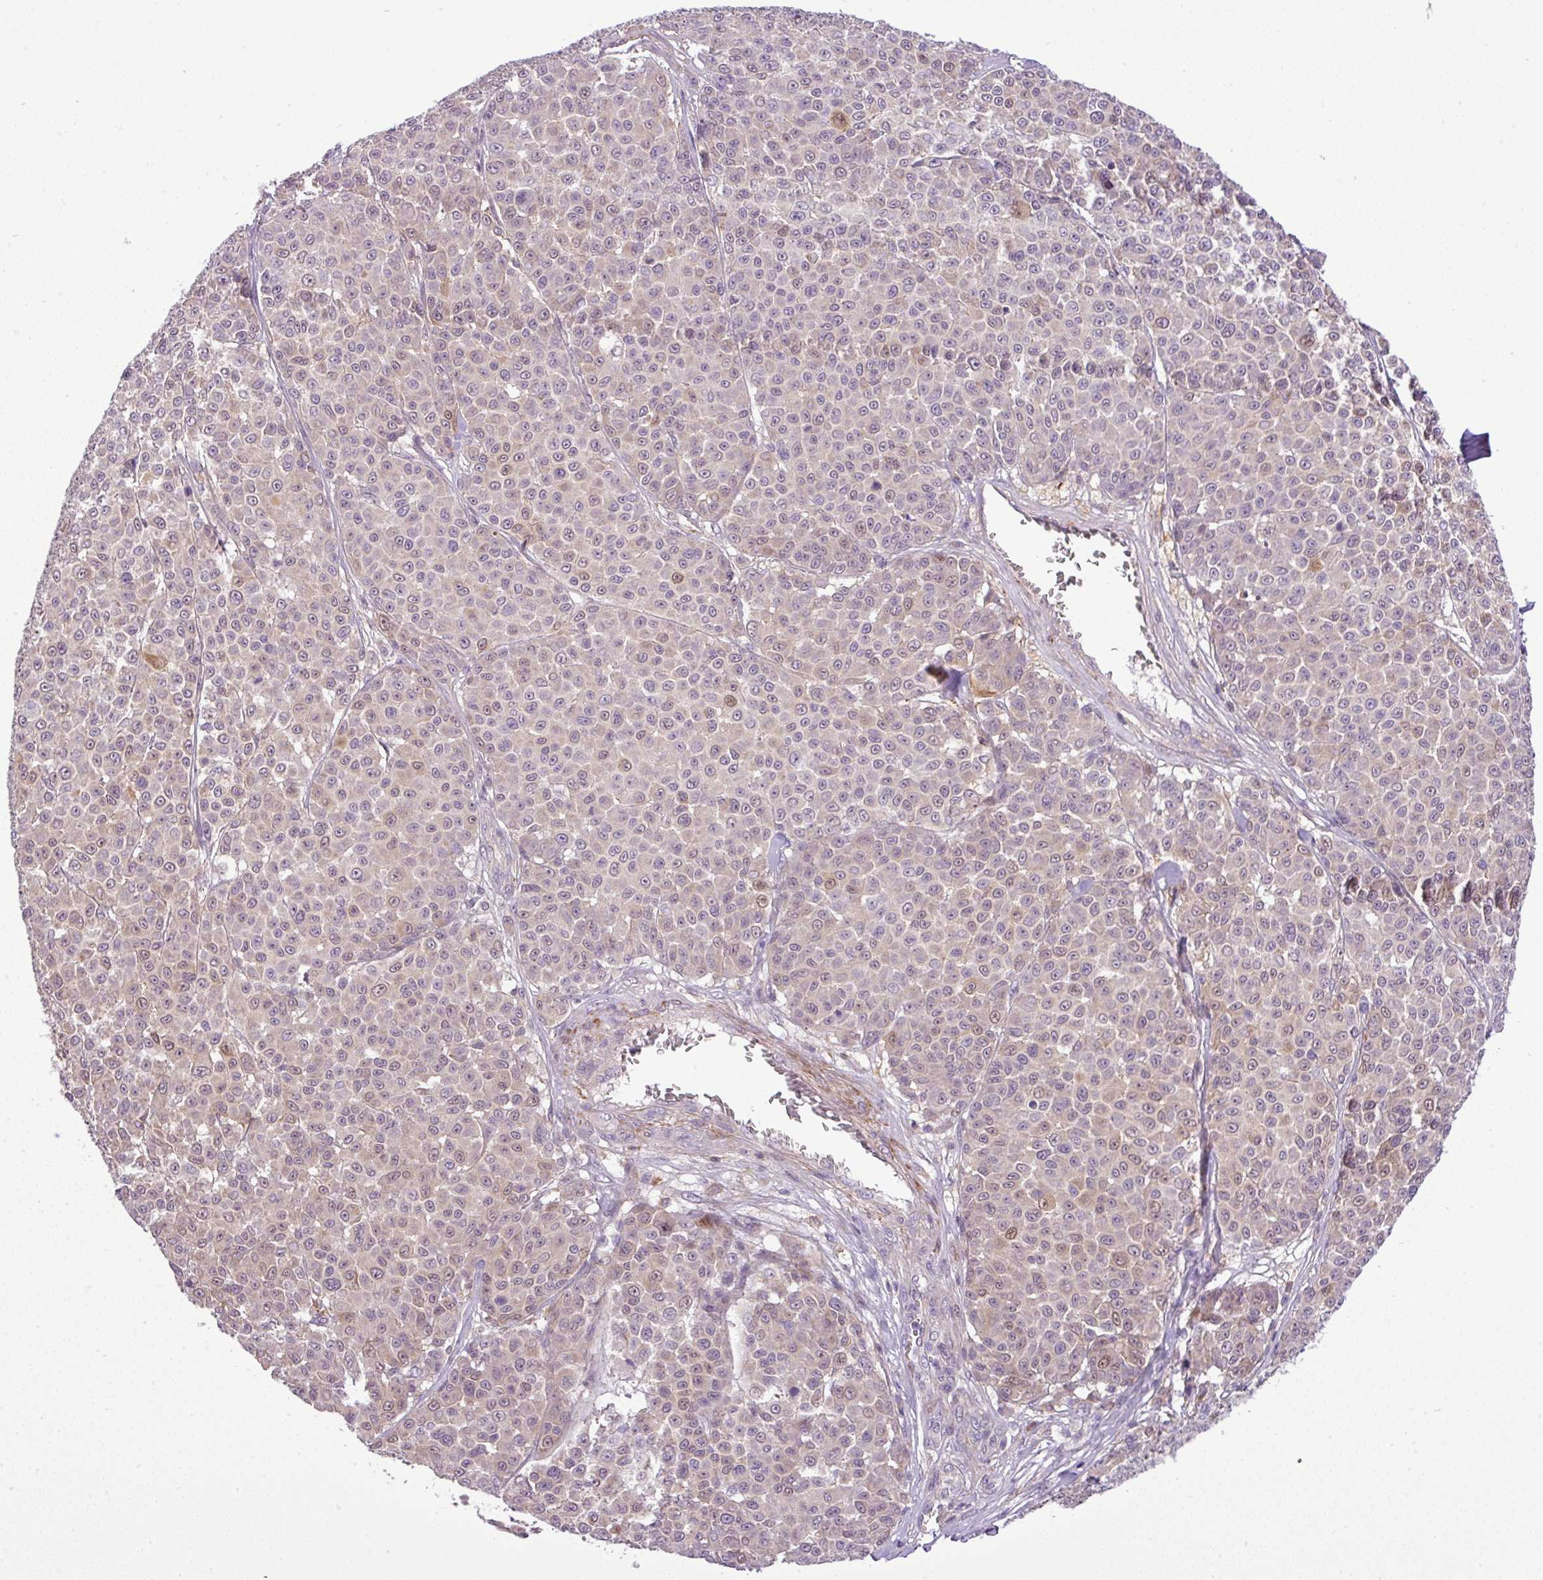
{"staining": {"intensity": "weak", "quantity": "<25%", "location": "nuclear"}, "tissue": "melanoma", "cell_type": "Tumor cells", "image_type": "cancer", "snomed": [{"axis": "morphology", "description": "Malignant melanoma, NOS"}, {"axis": "topography", "description": "Skin"}], "caption": "Immunohistochemical staining of malignant melanoma reveals no significant positivity in tumor cells.", "gene": "NBEAL2", "patient": {"sex": "male", "age": 46}}